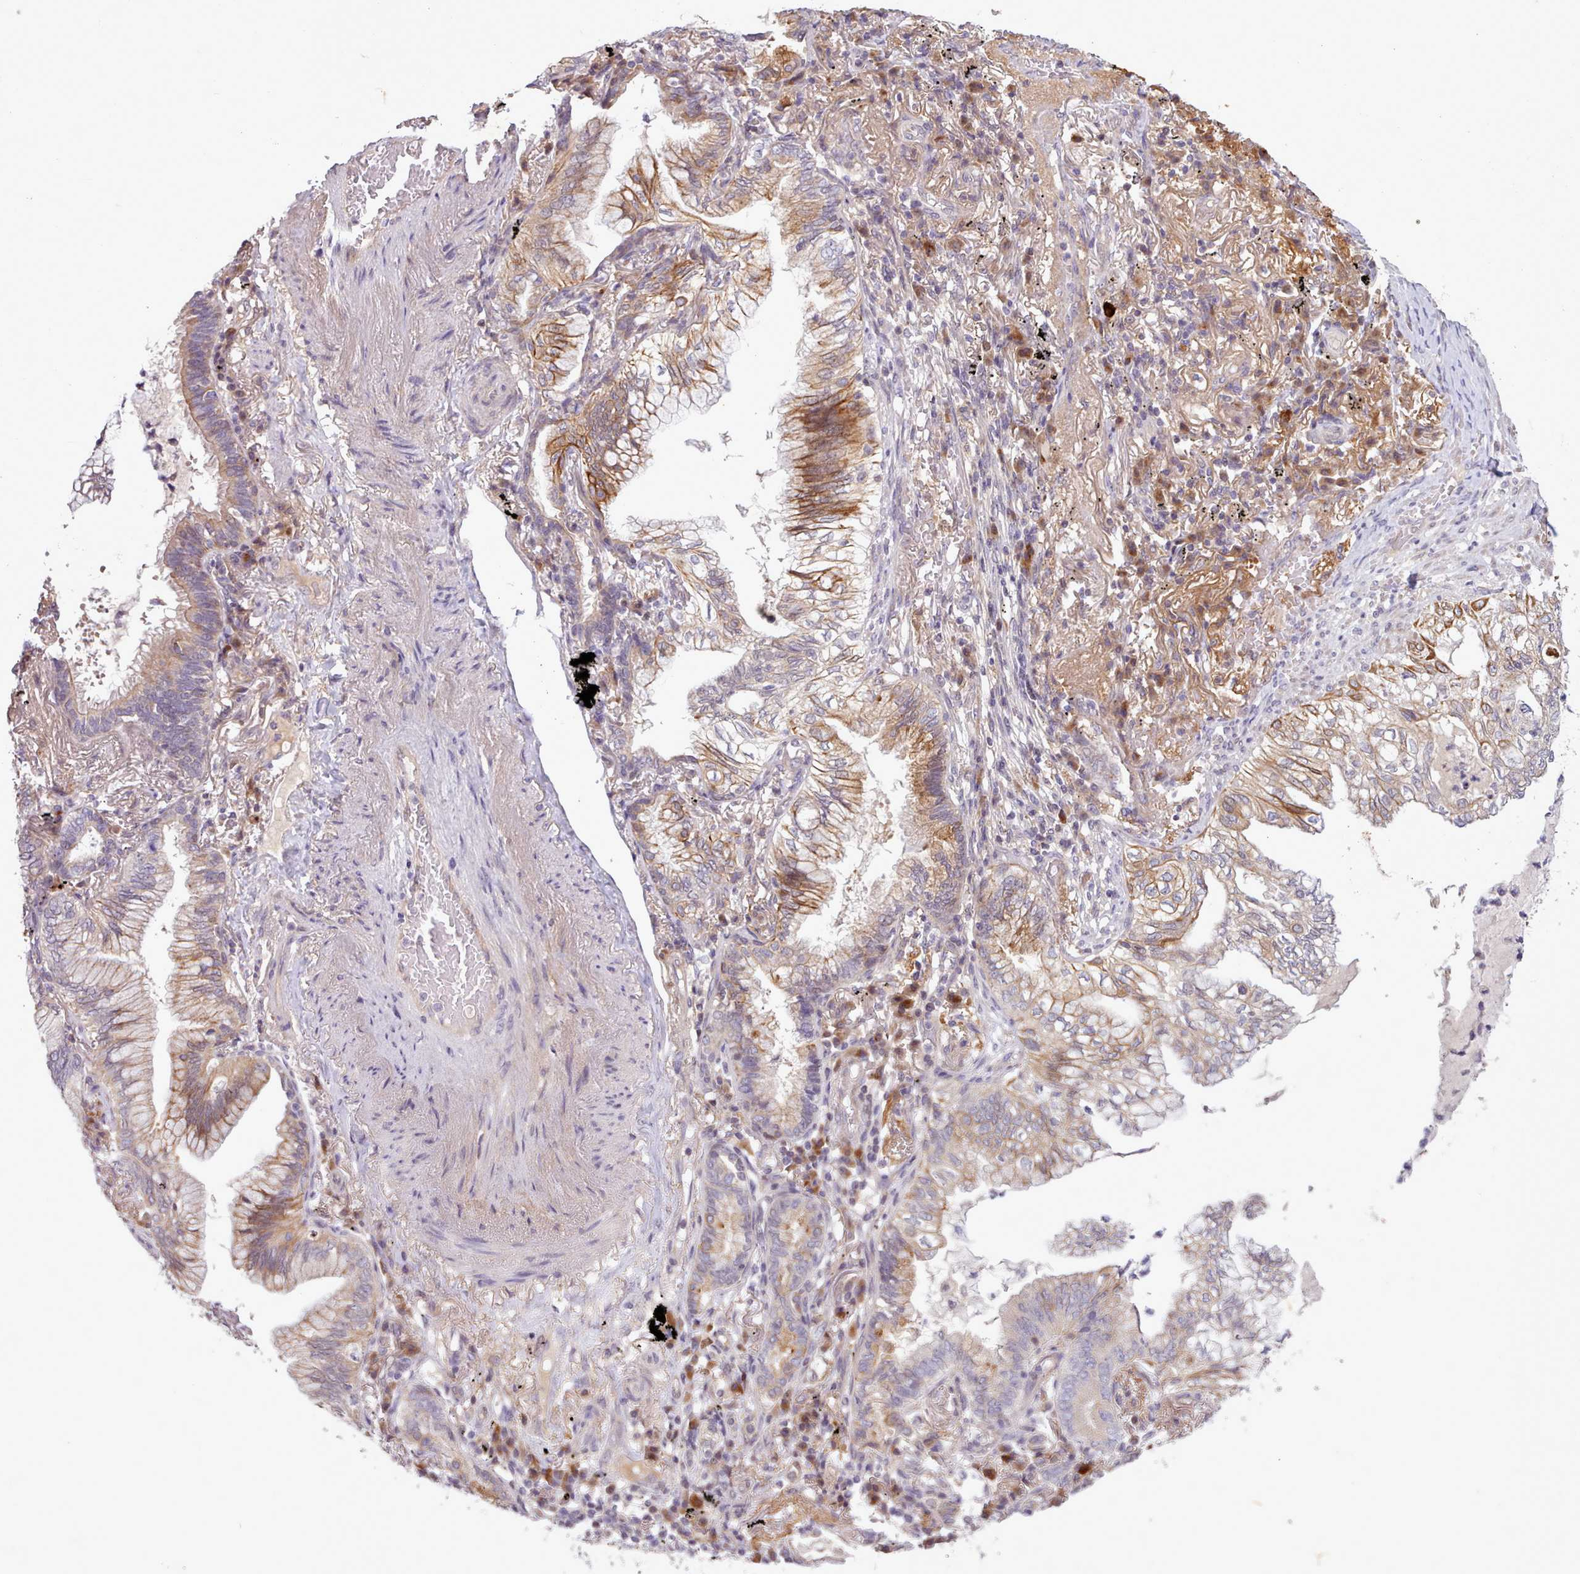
{"staining": {"intensity": "moderate", "quantity": "25%-75%", "location": "cytoplasmic/membranous"}, "tissue": "lung cancer", "cell_type": "Tumor cells", "image_type": "cancer", "snomed": [{"axis": "morphology", "description": "Adenocarcinoma, NOS"}, {"axis": "topography", "description": "Lung"}], "caption": "Immunohistochemistry of human lung cancer demonstrates medium levels of moderate cytoplasmic/membranous expression in about 25%-75% of tumor cells. Immunohistochemistry (ihc) stains the protein of interest in brown and the nuclei are stained blue.", "gene": "NMRK1", "patient": {"sex": "female", "age": 70}}